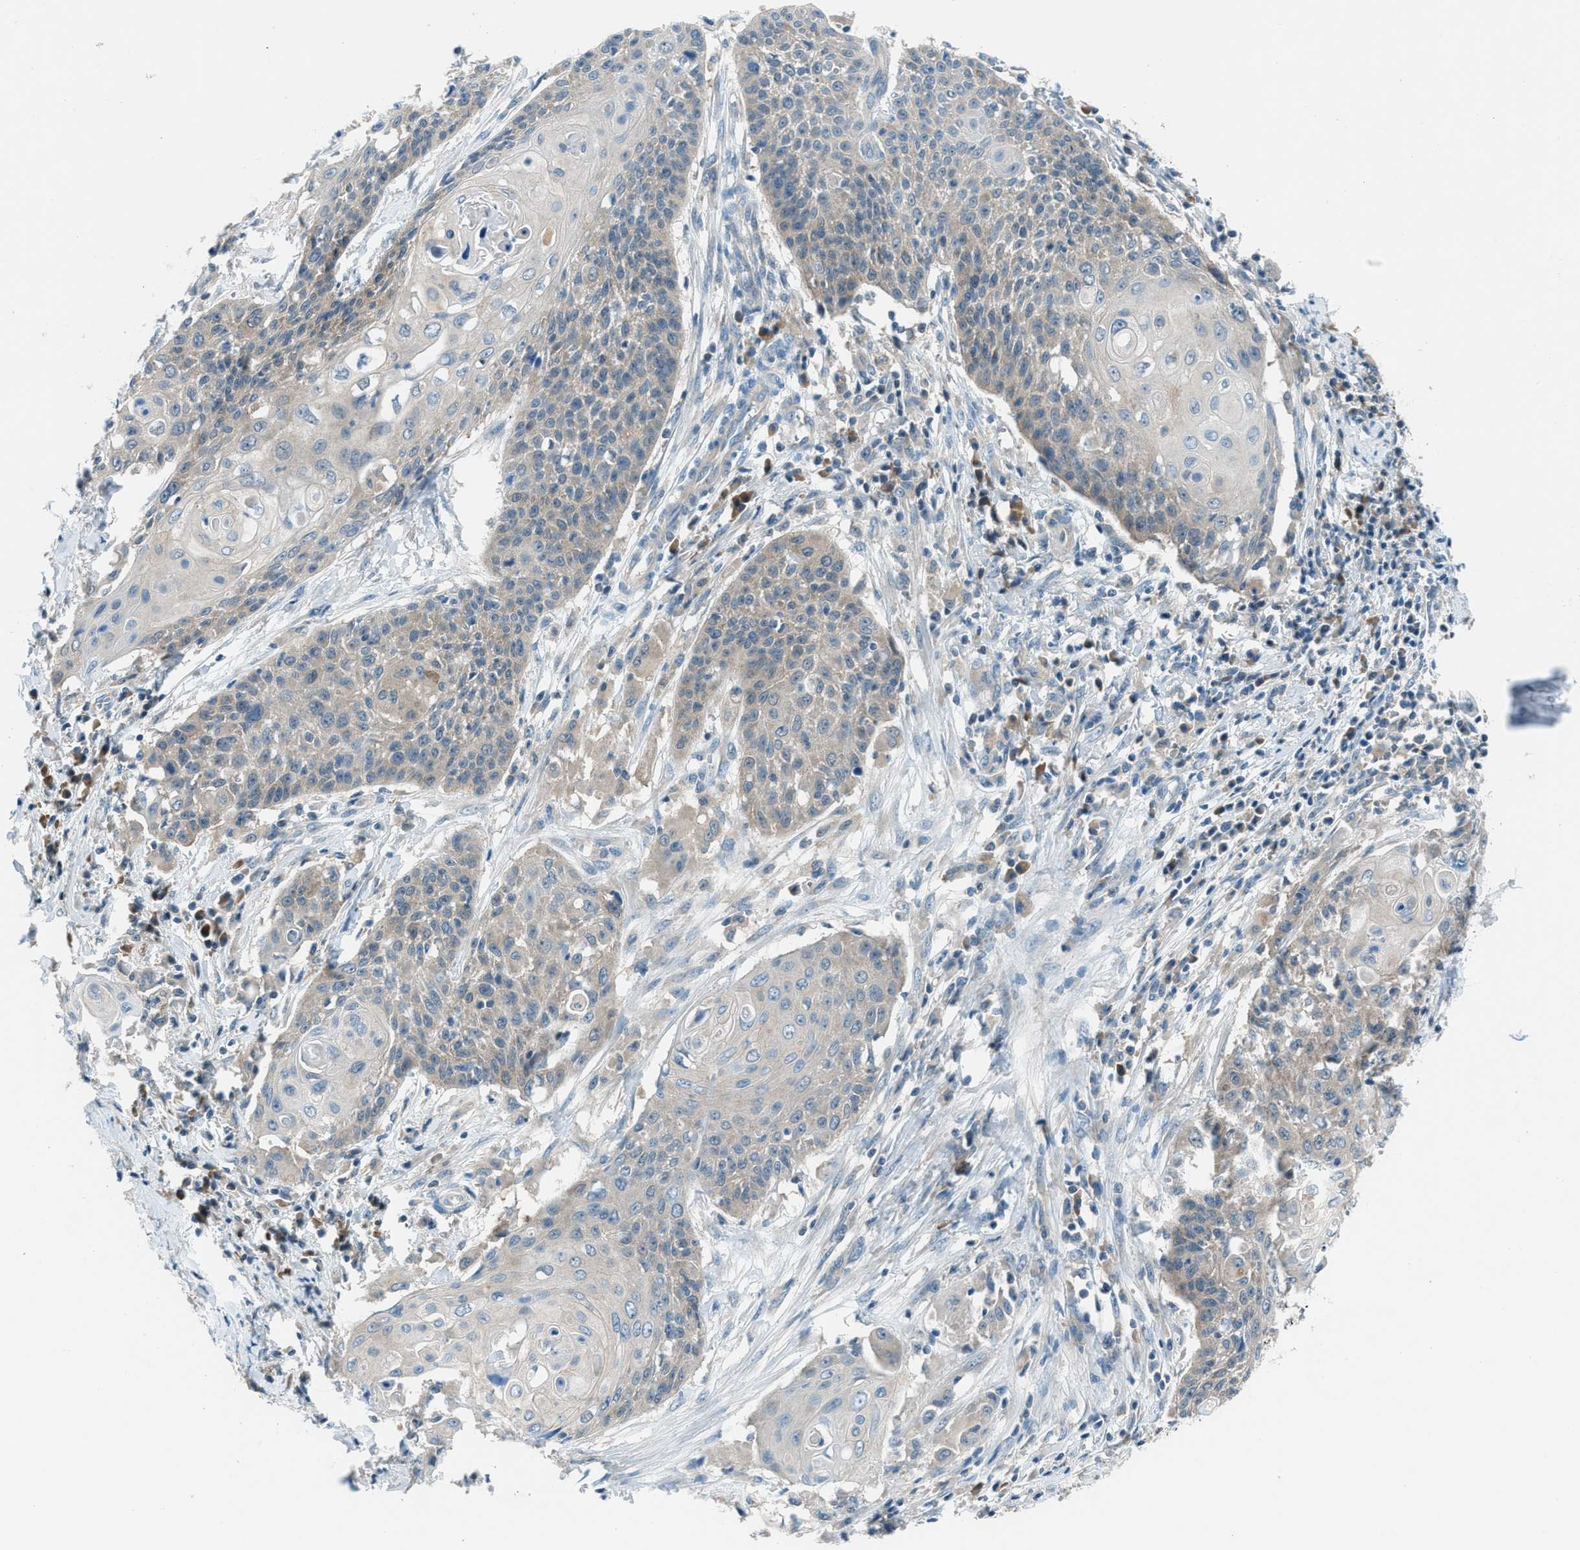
{"staining": {"intensity": "negative", "quantity": "none", "location": "none"}, "tissue": "cervical cancer", "cell_type": "Tumor cells", "image_type": "cancer", "snomed": [{"axis": "morphology", "description": "Squamous cell carcinoma, NOS"}, {"axis": "topography", "description": "Cervix"}], "caption": "Squamous cell carcinoma (cervical) was stained to show a protein in brown. There is no significant expression in tumor cells.", "gene": "ACP1", "patient": {"sex": "female", "age": 39}}